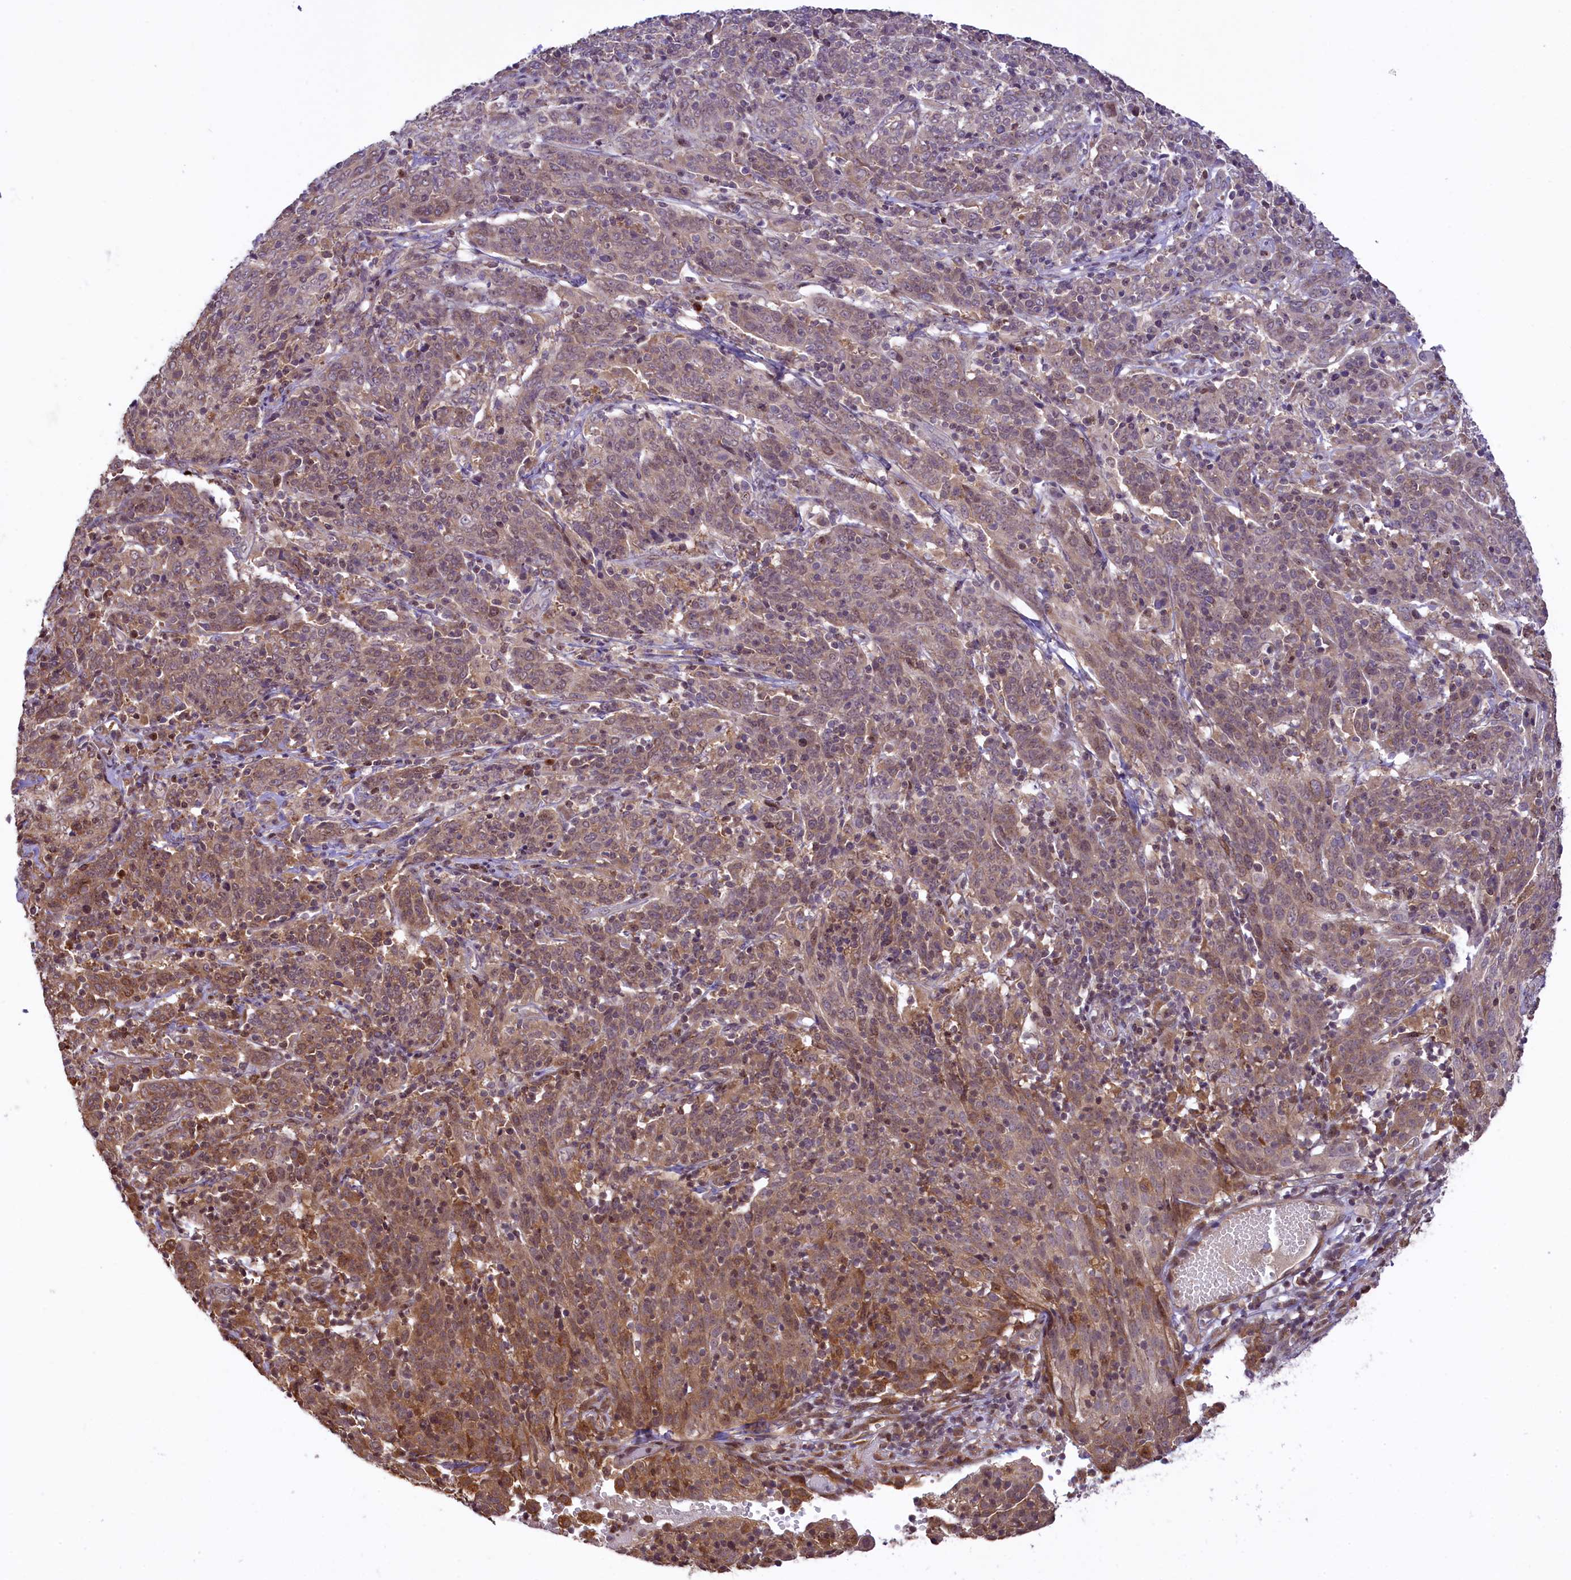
{"staining": {"intensity": "moderate", "quantity": "25%-75%", "location": "cytoplasmic/membranous"}, "tissue": "cervical cancer", "cell_type": "Tumor cells", "image_type": "cancer", "snomed": [{"axis": "morphology", "description": "Squamous cell carcinoma, NOS"}, {"axis": "topography", "description": "Cervix"}], "caption": "A photomicrograph showing moderate cytoplasmic/membranous staining in about 25%-75% of tumor cells in cervical cancer, as visualized by brown immunohistochemical staining.", "gene": "RBBP8", "patient": {"sex": "female", "age": 67}}